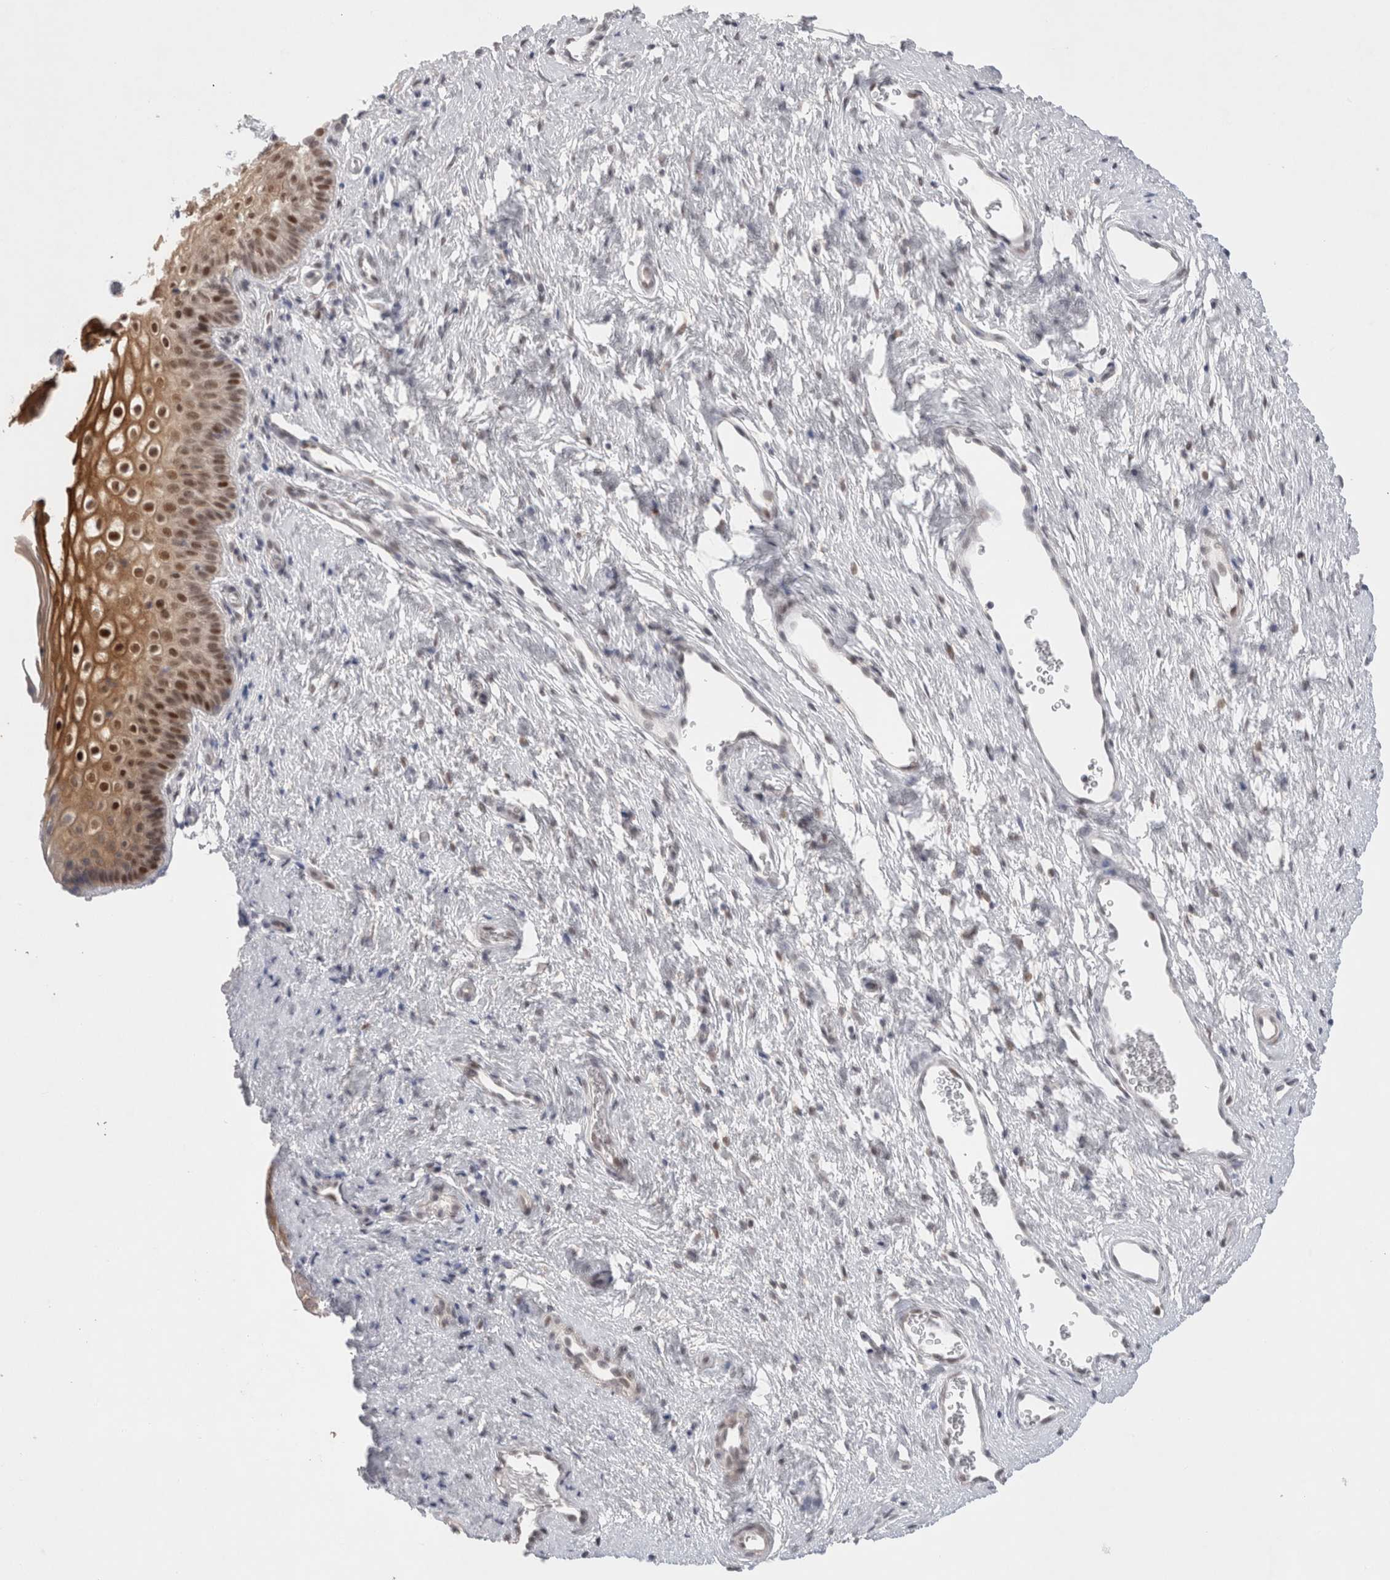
{"staining": {"intensity": "moderate", "quantity": "25%-75%", "location": "nuclear"}, "tissue": "cervix", "cell_type": "Glandular cells", "image_type": "normal", "snomed": [{"axis": "morphology", "description": "Normal tissue, NOS"}, {"axis": "topography", "description": "Cervix"}], "caption": "Protein expression analysis of benign human cervix reveals moderate nuclear expression in about 25%-75% of glandular cells.", "gene": "RECQL4", "patient": {"sex": "female", "age": 27}}